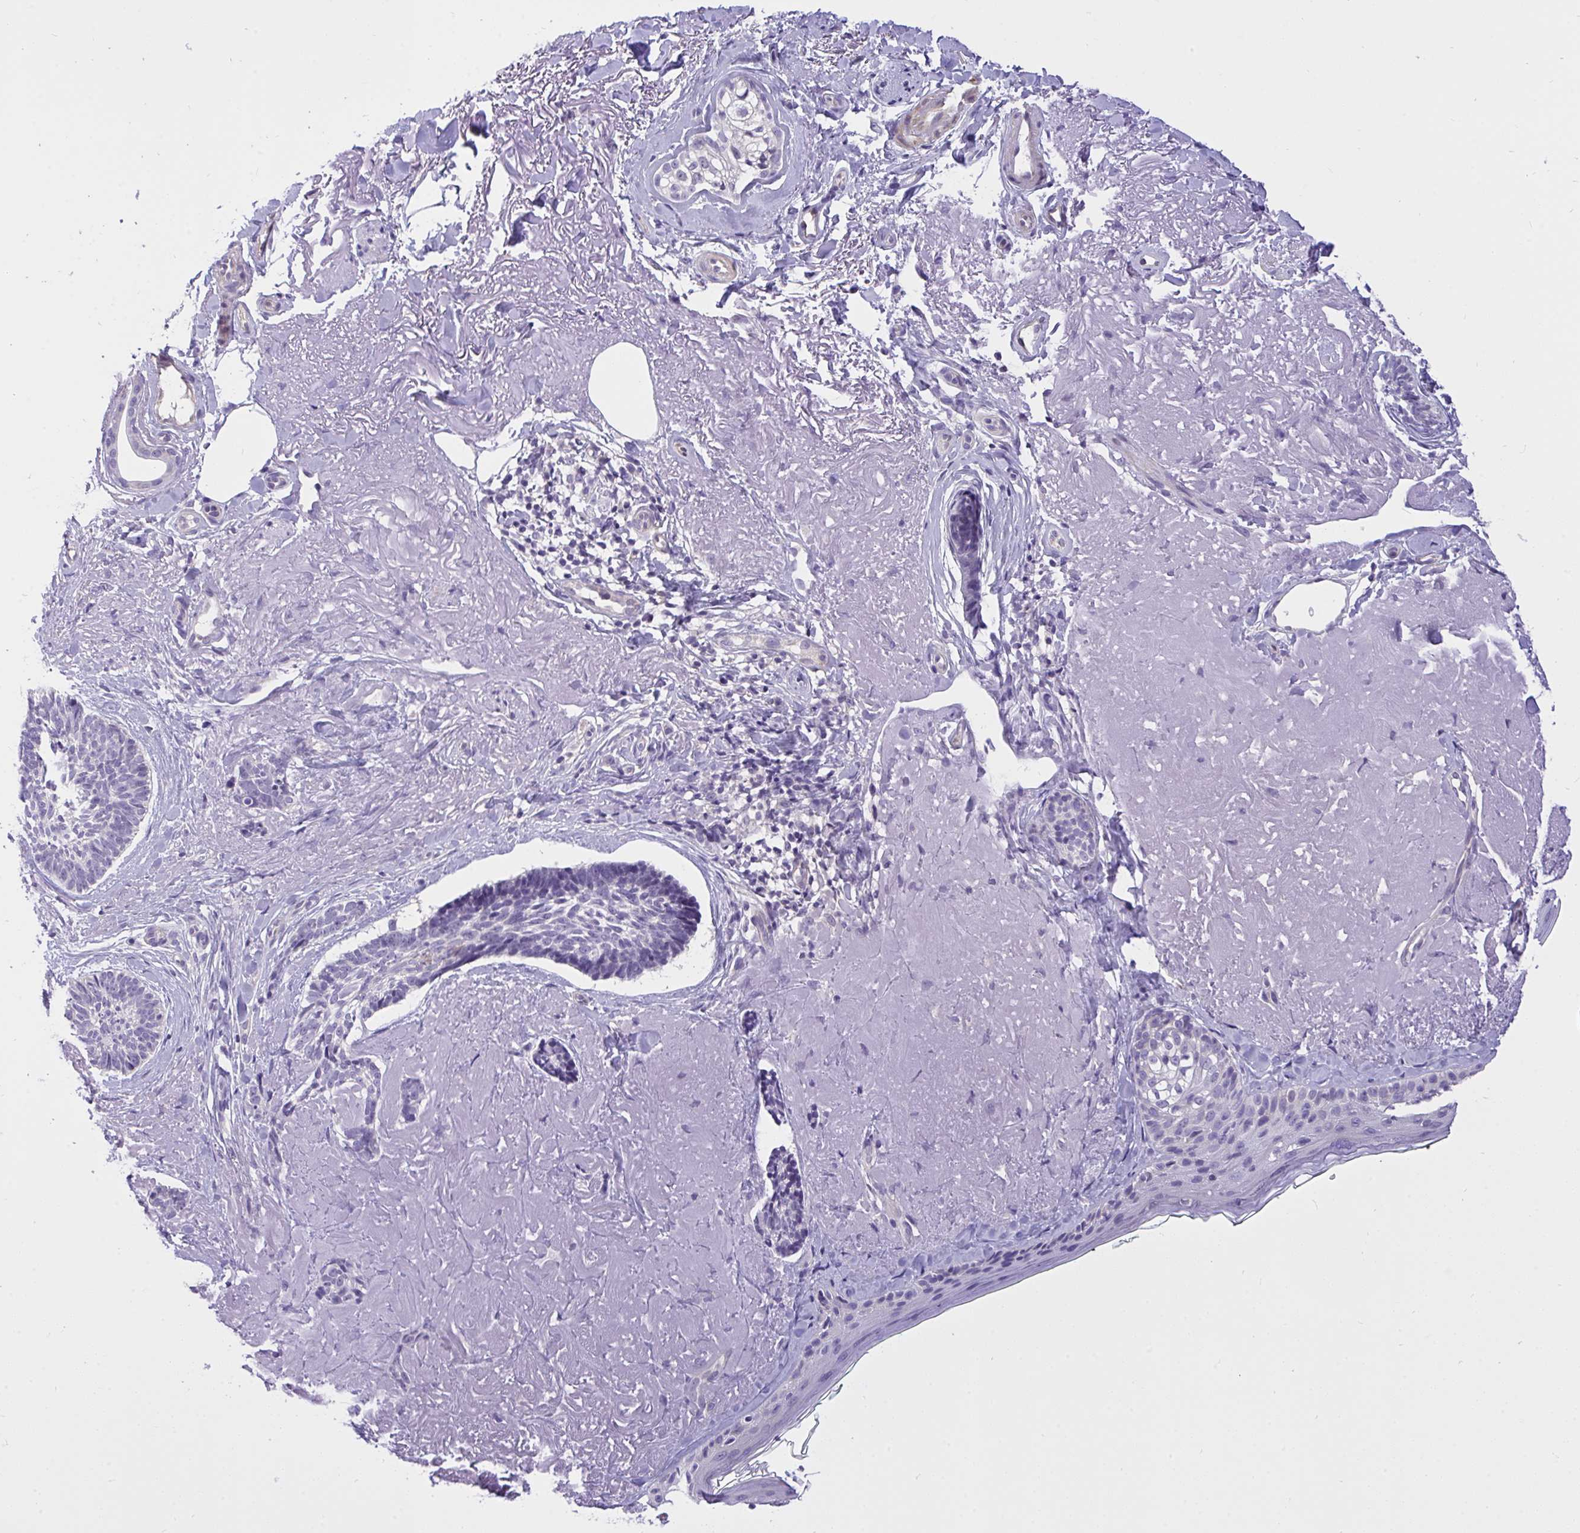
{"staining": {"intensity": "negative", "quantity": "none", "location": "none"}, "tissue": "skin cancer", "cell_type": "Tumor cells", "image_type": "cancer", "snomed": [{"axis": "morphology", "description": "Basal cell carcinoma"}, {"axis": "topography", "description": "Skin"}, {"axis": "topography", "description": "Skin of face"}, {"axis": "topography", "description": "Skin of nose"}], "caption": "High power microscopy micrograph of an immunohistochemistry (IHC) micrograph of skin basal cell carcinoma, revealing no significant staining in tumor cells.", "gene": "C19orf54", "patient": {"sex": "female", "age": 86}}